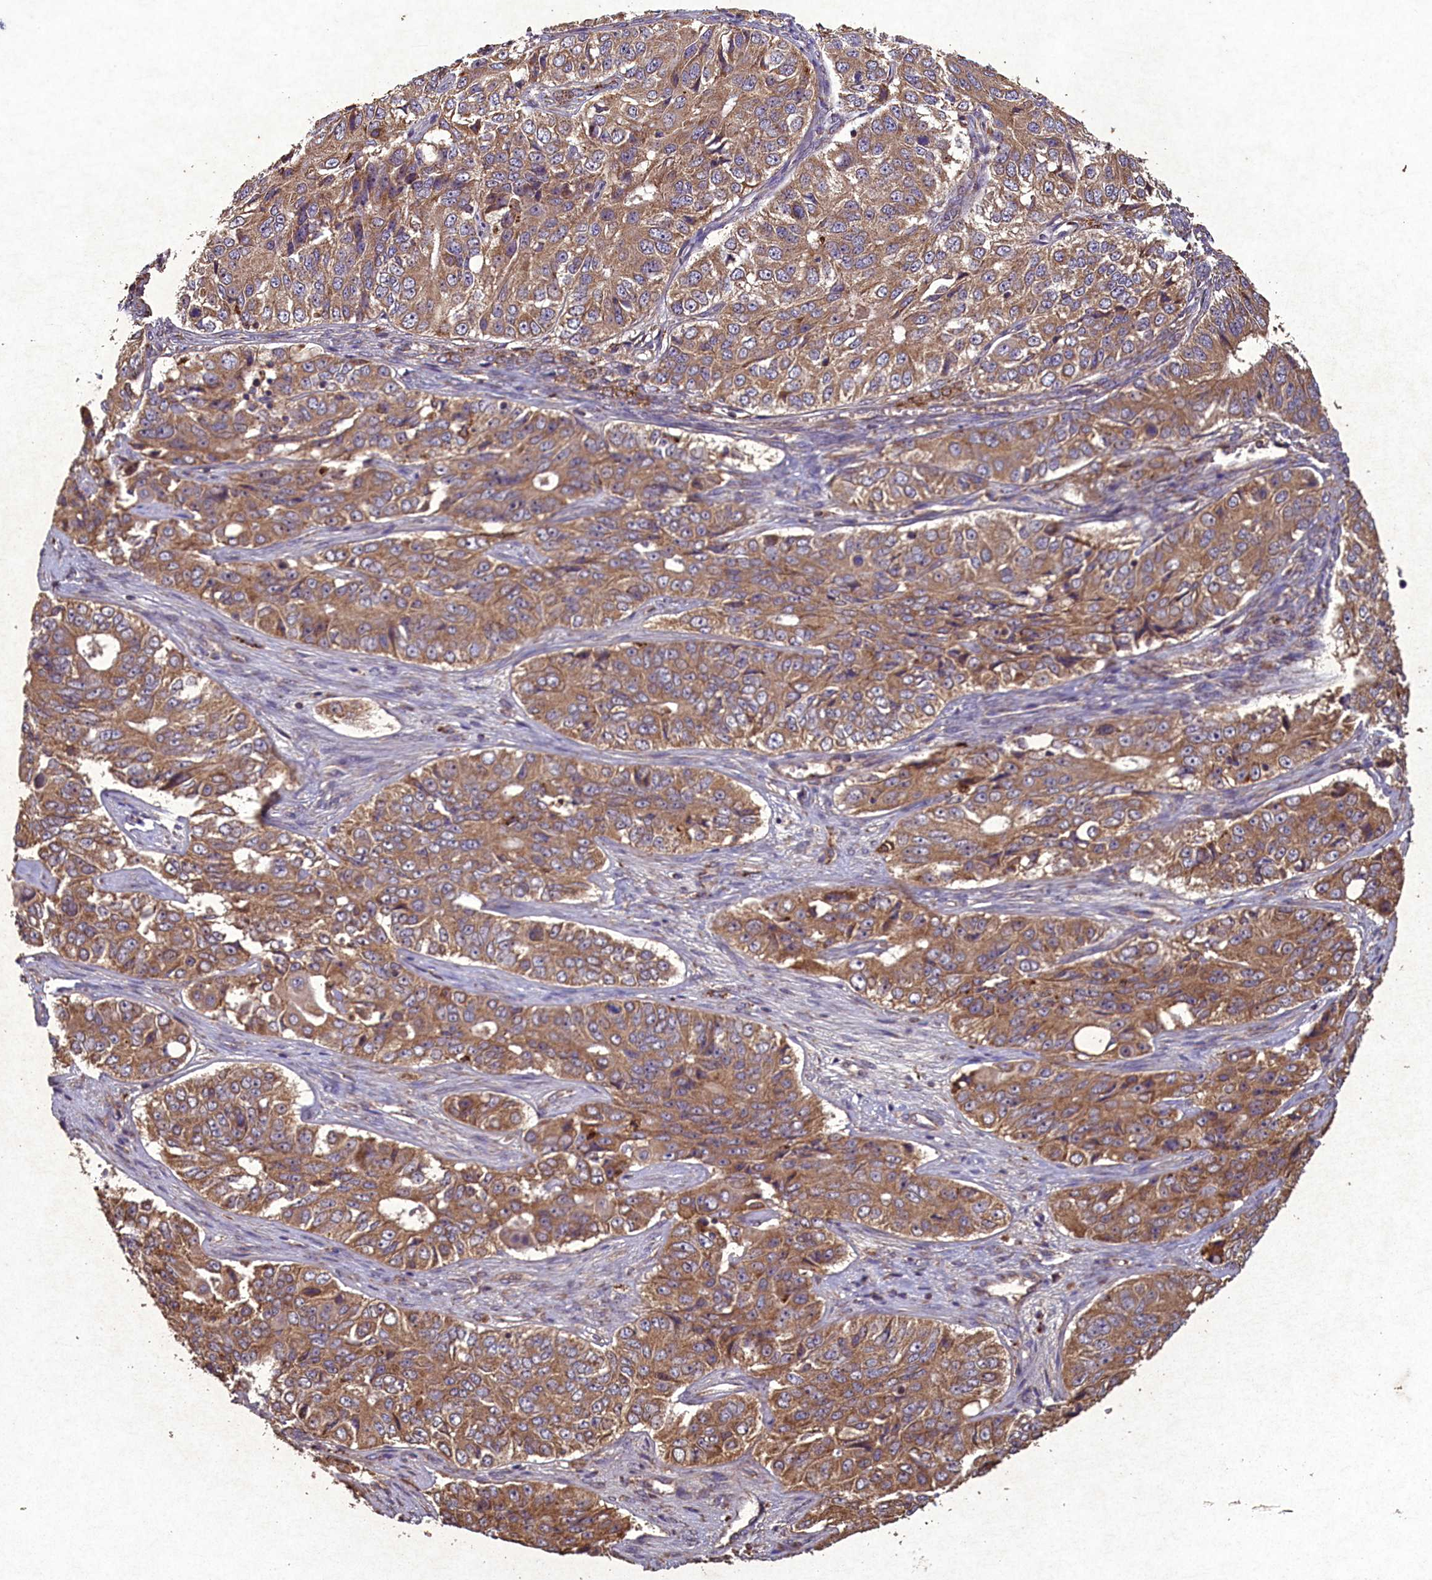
{"staining": {"intensity": "moderate", "quantity": ">75%", "location": "cytoplasmic/membranous"}, "tissue": "ovarian cancer", "cell_type": "Tumor cells", "image_type": "cancer", "snomed": [{"axis": "morphology", "description": "Carcinoma, endometroid"}, {"axis": "topography", "description": "Ovary"}], "caption": "Protein expression by immunohistochemistry displays moderate cytoplasmic/membranous staining in approximately >75% of tumor cells in ovarian endometroid carcinoma.", "gene": "CIAO2B", "patient": {"sex": "female", "age": 51}}